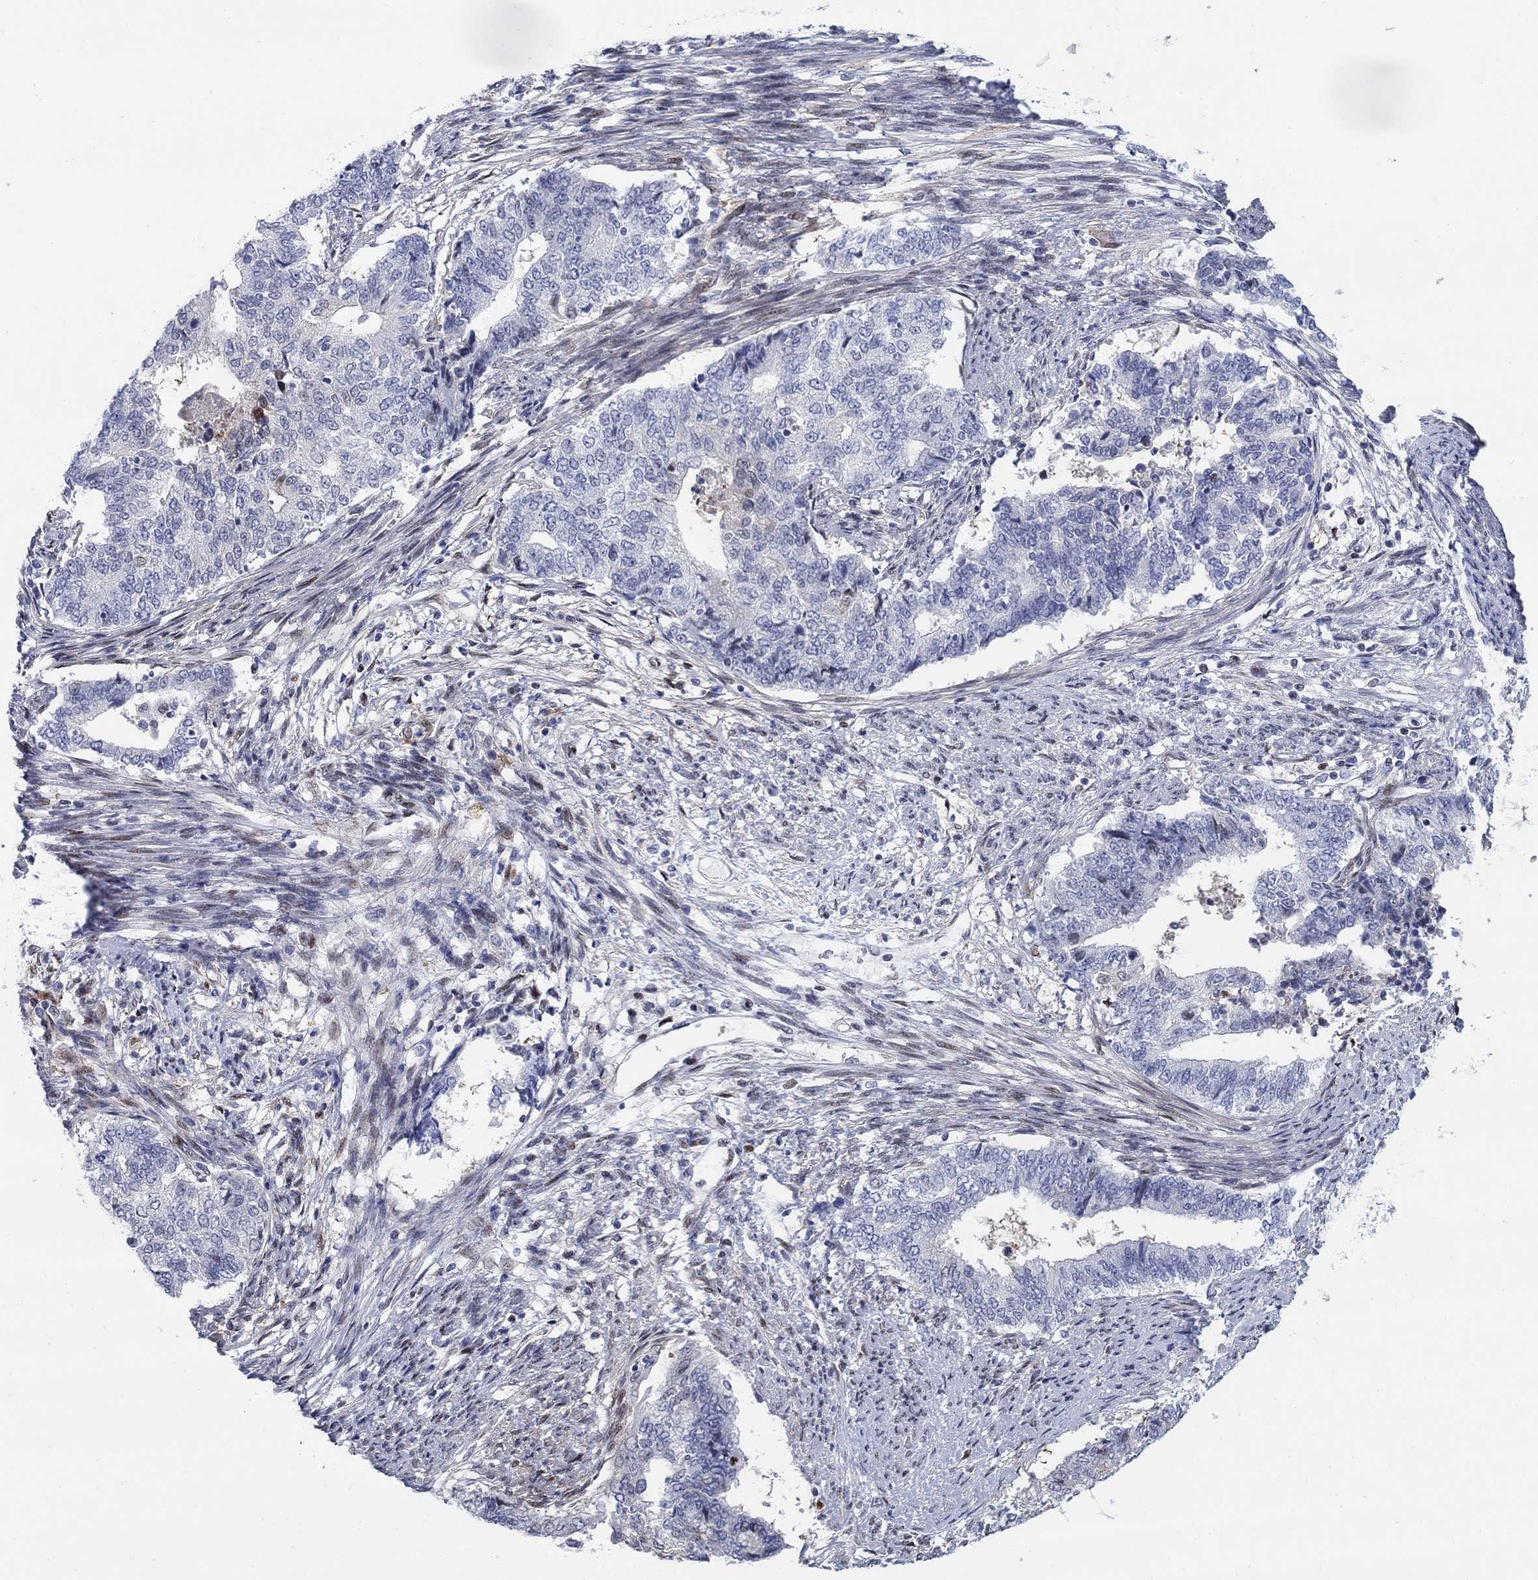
{"staining": {"intensity": "negative", "quantity": "none", "location": "none"}, "tissue": "endometrial cancer", "cell_type": "Tumor cells", "image_type": "cancer", "snomed": [{"axis": "morphology", "description": "Adenocarcinoma, NOS"}, {"axis": "topography", "description": "Endometrium"}], "caption": "Histopathology image shows no protein staining in tumor cells of endometrial adenocarcinoma tissue.", "gene": "MYO3A", "patient": {"sex": "female", "age": 65}}